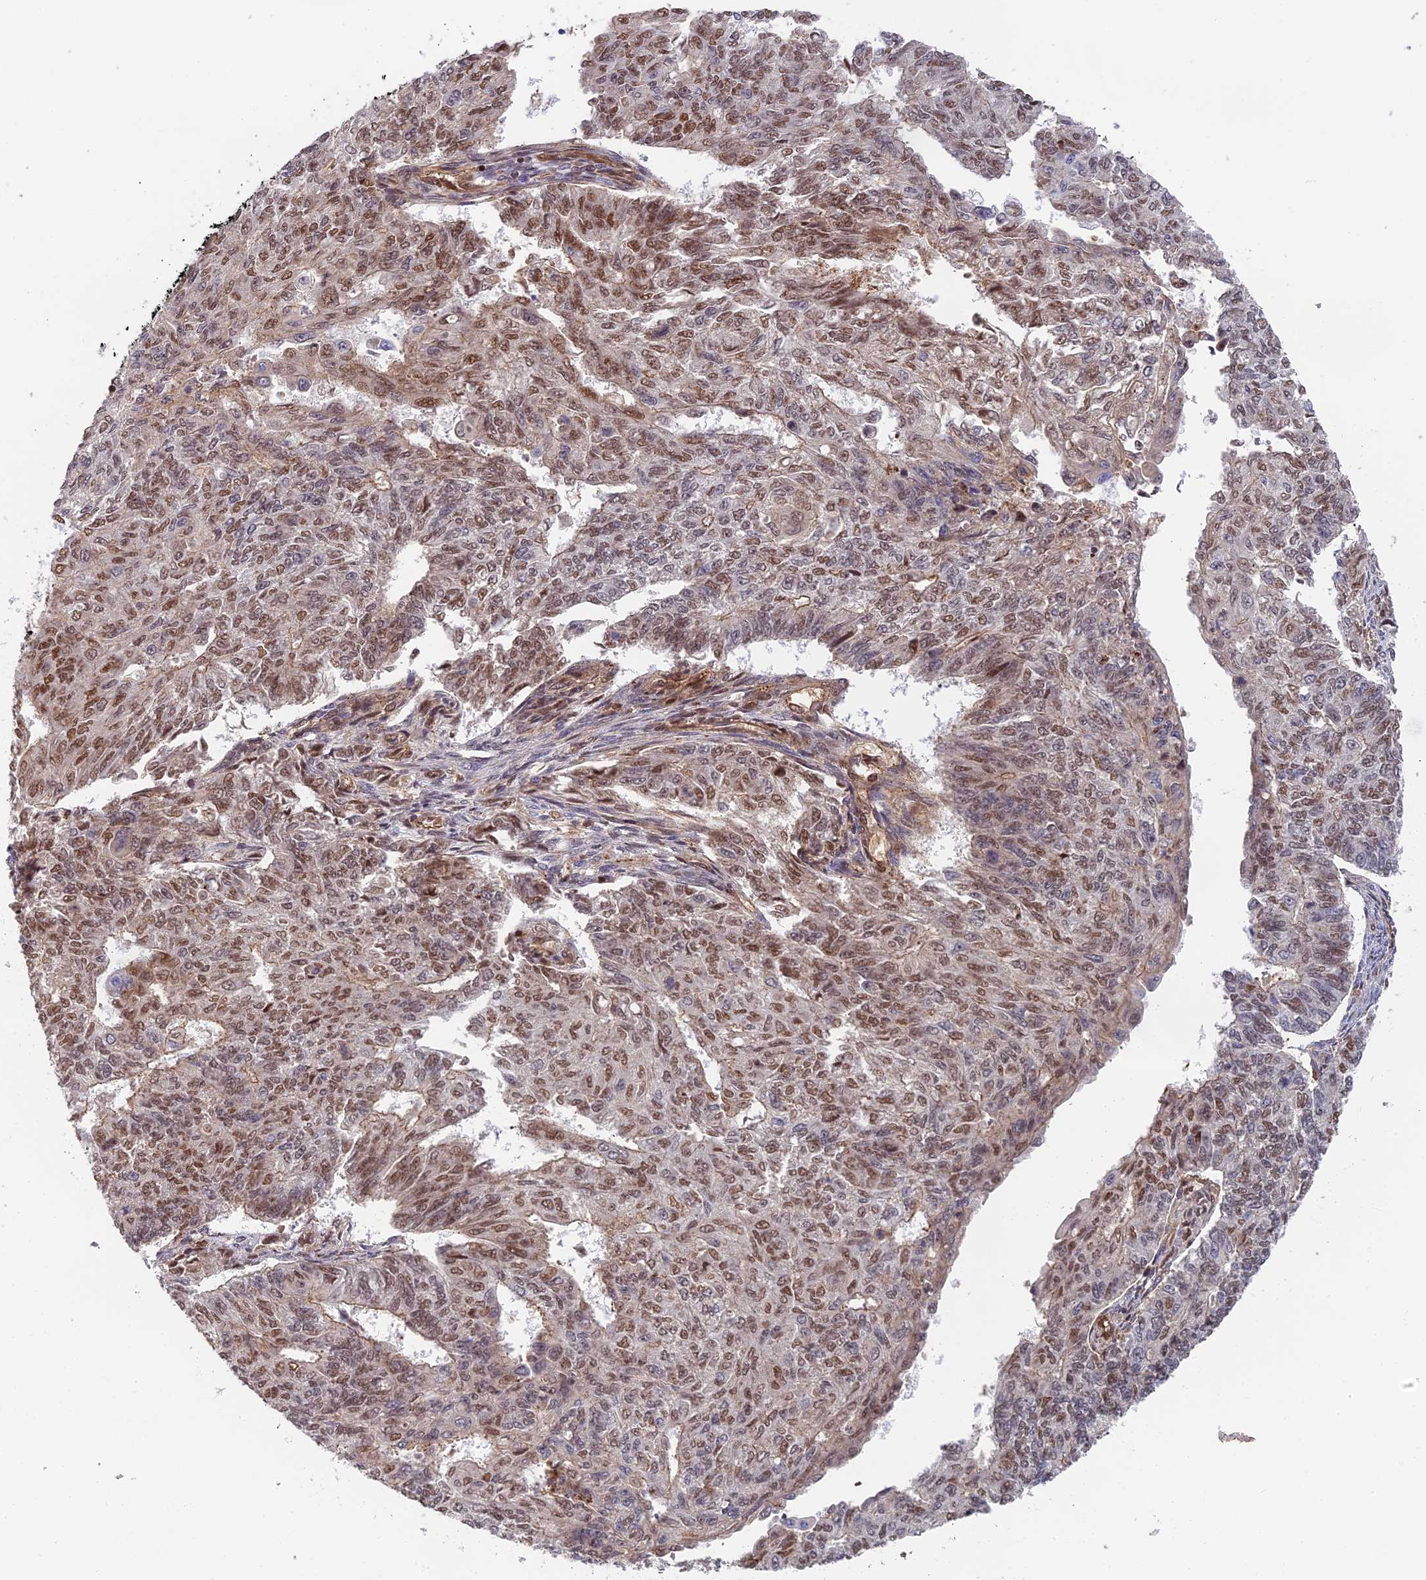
{"staining": {"intensity": "moderate", "quantity": "25%-75%", "location": "cytoplasmic/membranous,nuclear"}, "tissue": "endometrial cancer", "cell_type": "Tumor cells", "image_type": "cancer", "snomed": [{"axis": "morphology", "description": "Adenocarcinoma, NOS"}, {"axis": "topography", "description": "Endometrium"}], "caption": "The immunohistochemical stain labels moderate cytoplasmic/membranous and nuclear expression in tumor cells of endometrial cancer tissue. The protein of interest is shown in brown color, while the nuclei are stained blue.", "gene": "OSBPL1A", "patient": {"sex": "female", "age": 32}}